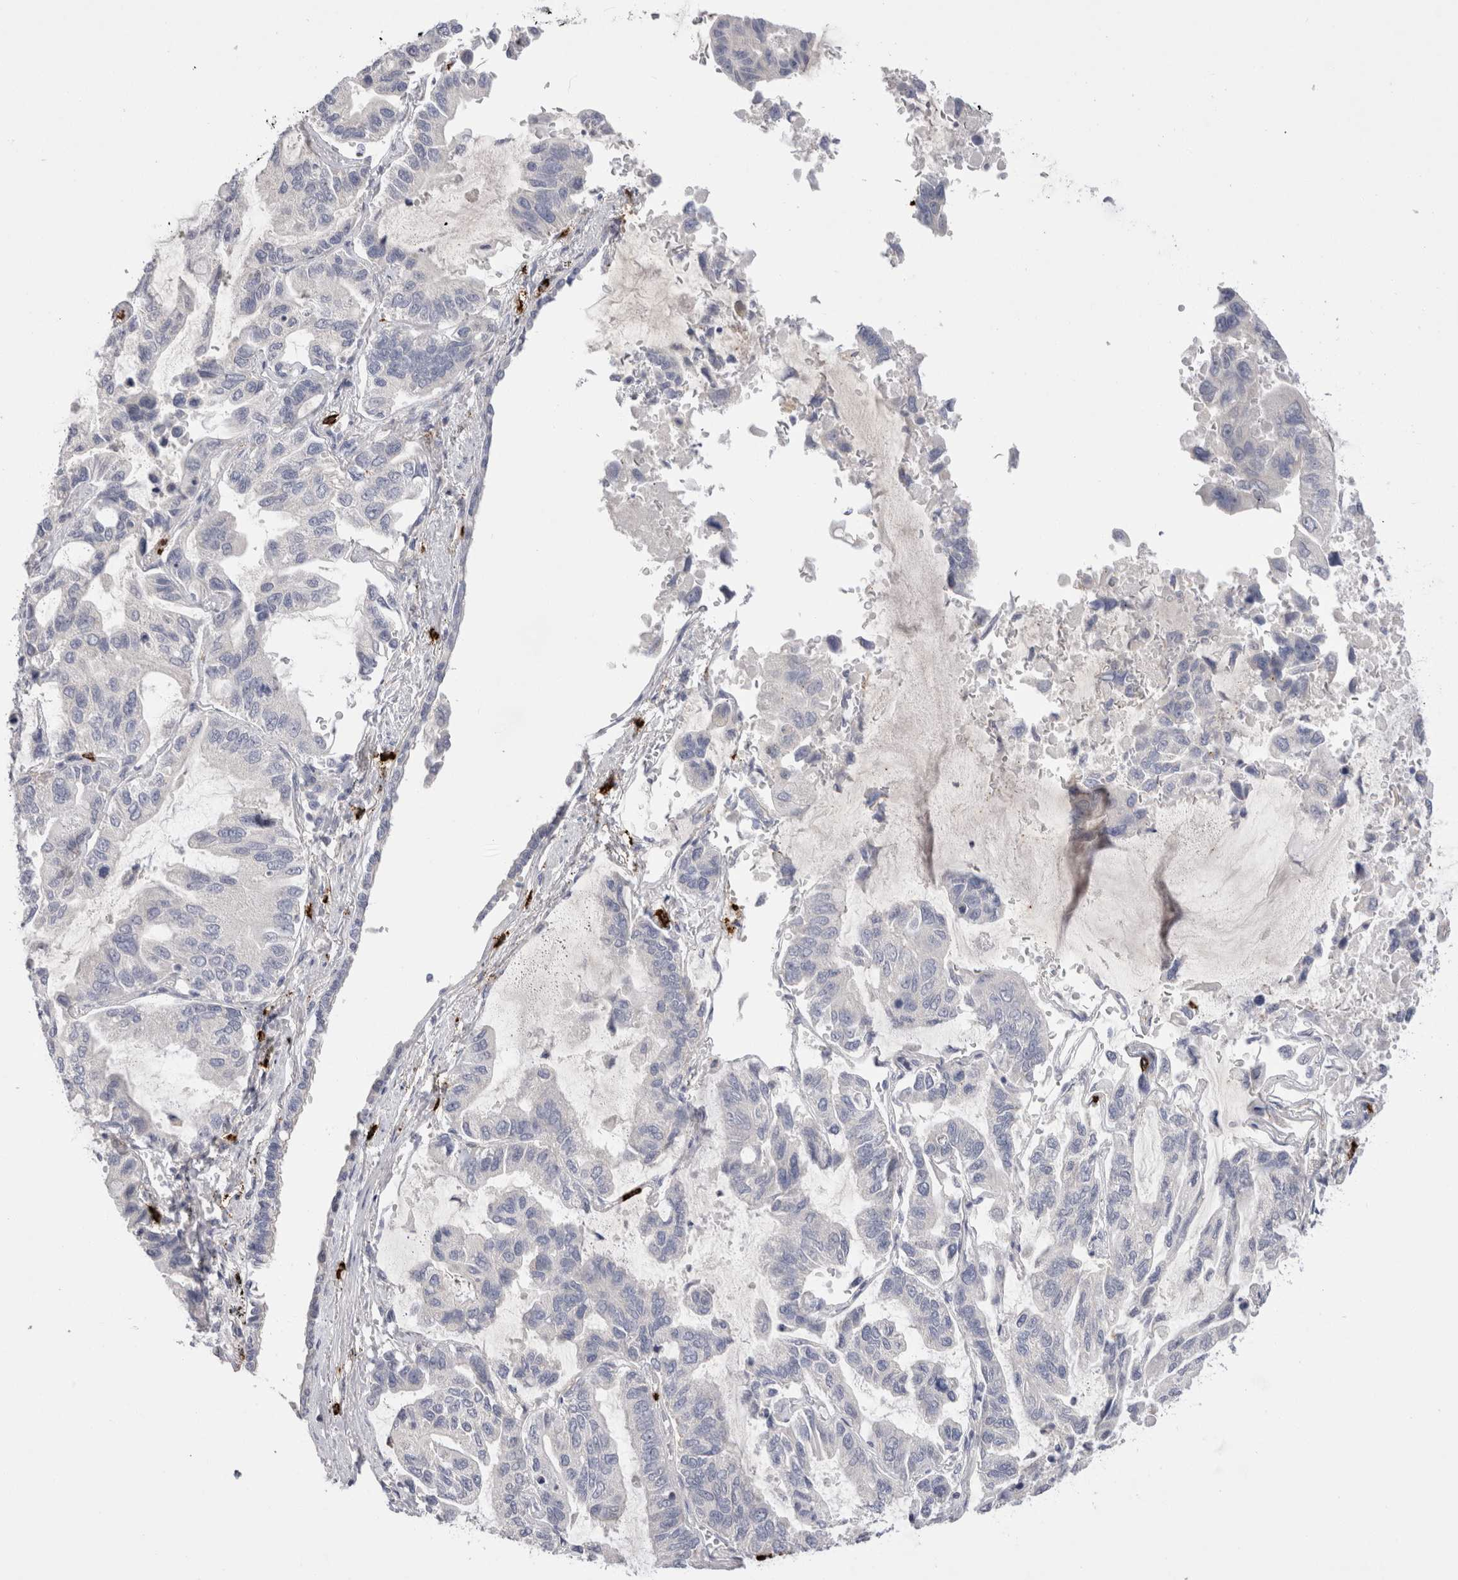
{"staining": {"intensity": "negative", "quantity": "none", "location": "none"}, "tissue": "lung cancer", "cell_type": "Tumor cells", "image_type": "cancer", "snomed": [{"axis": "morphology", "description": "Adenocarcinoma, NOS"}, {"axis": "topography", "description": "Lung"}], "caption": "This histopathology image is of adenocarcinoma (lung) stained with immunohistochemistry to label a protein in brown with the nuclei are counter-stained blue. There is no staining in tumor cells. (DAB (3,3'-diaminobenzidine) immunohistochemistry (IHC) with hematoxylin counter stain).", "gene": "SPINK2", "patient": {"sex": "male", "age": 64}}